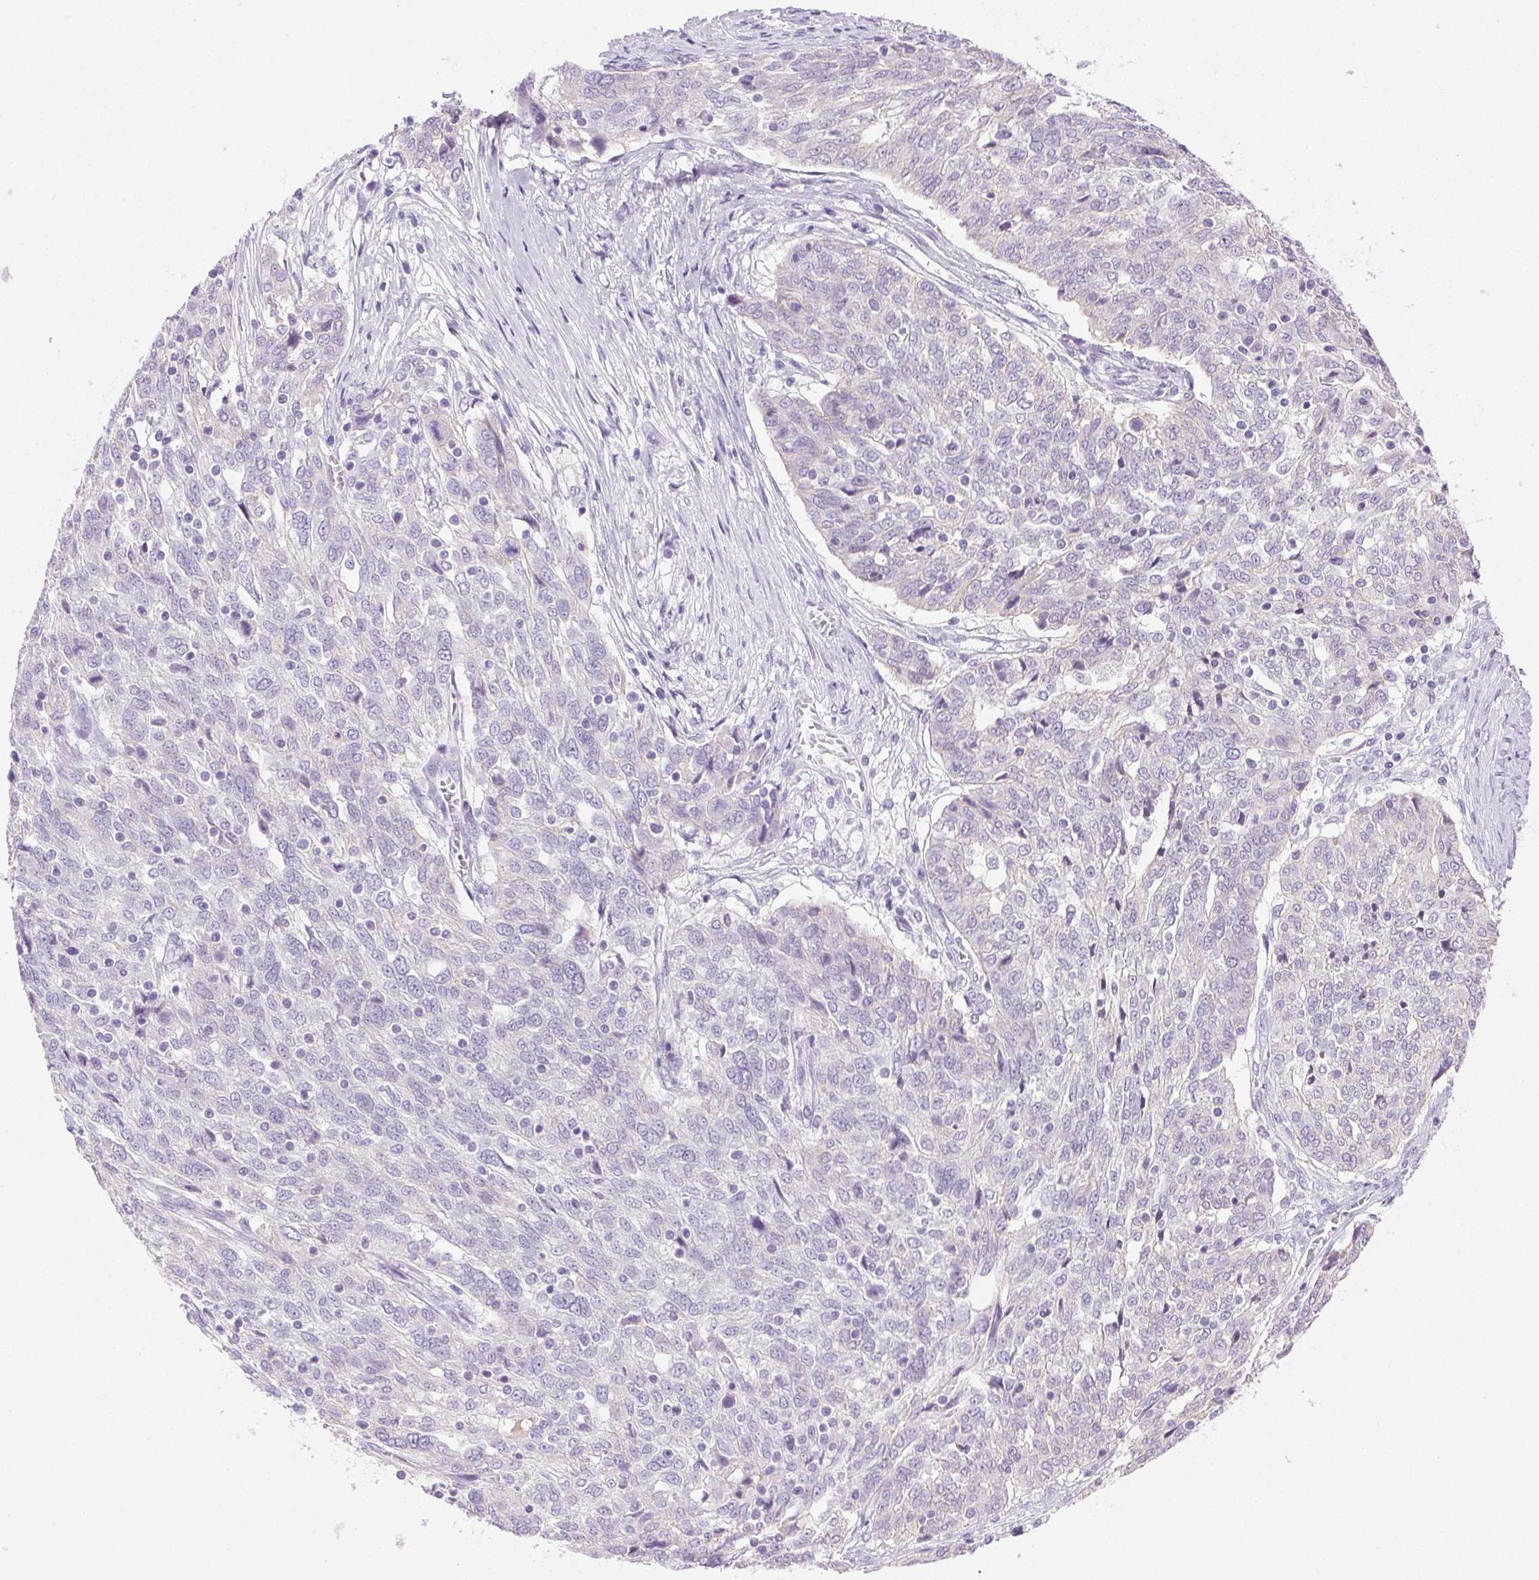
{"staining": {"intensity": "negative", "quantity": "none", "location": "none"}, "tissue": "ovarian cancer", "cell_type": "Tumor cells", "image_type": "cancer", "snomed": [{"axis": "morphology", "description": "Cystadenocarcinoma, serous, NOS"}, {"axis": "topography", "description": "Ovary"}], "caption": "Immunohistochemical staining of human ovarian cancer exhibits no significant expression in tumor cells.", "gene": "CLDN10", "patient": {"sex": "female", "age": 67}}